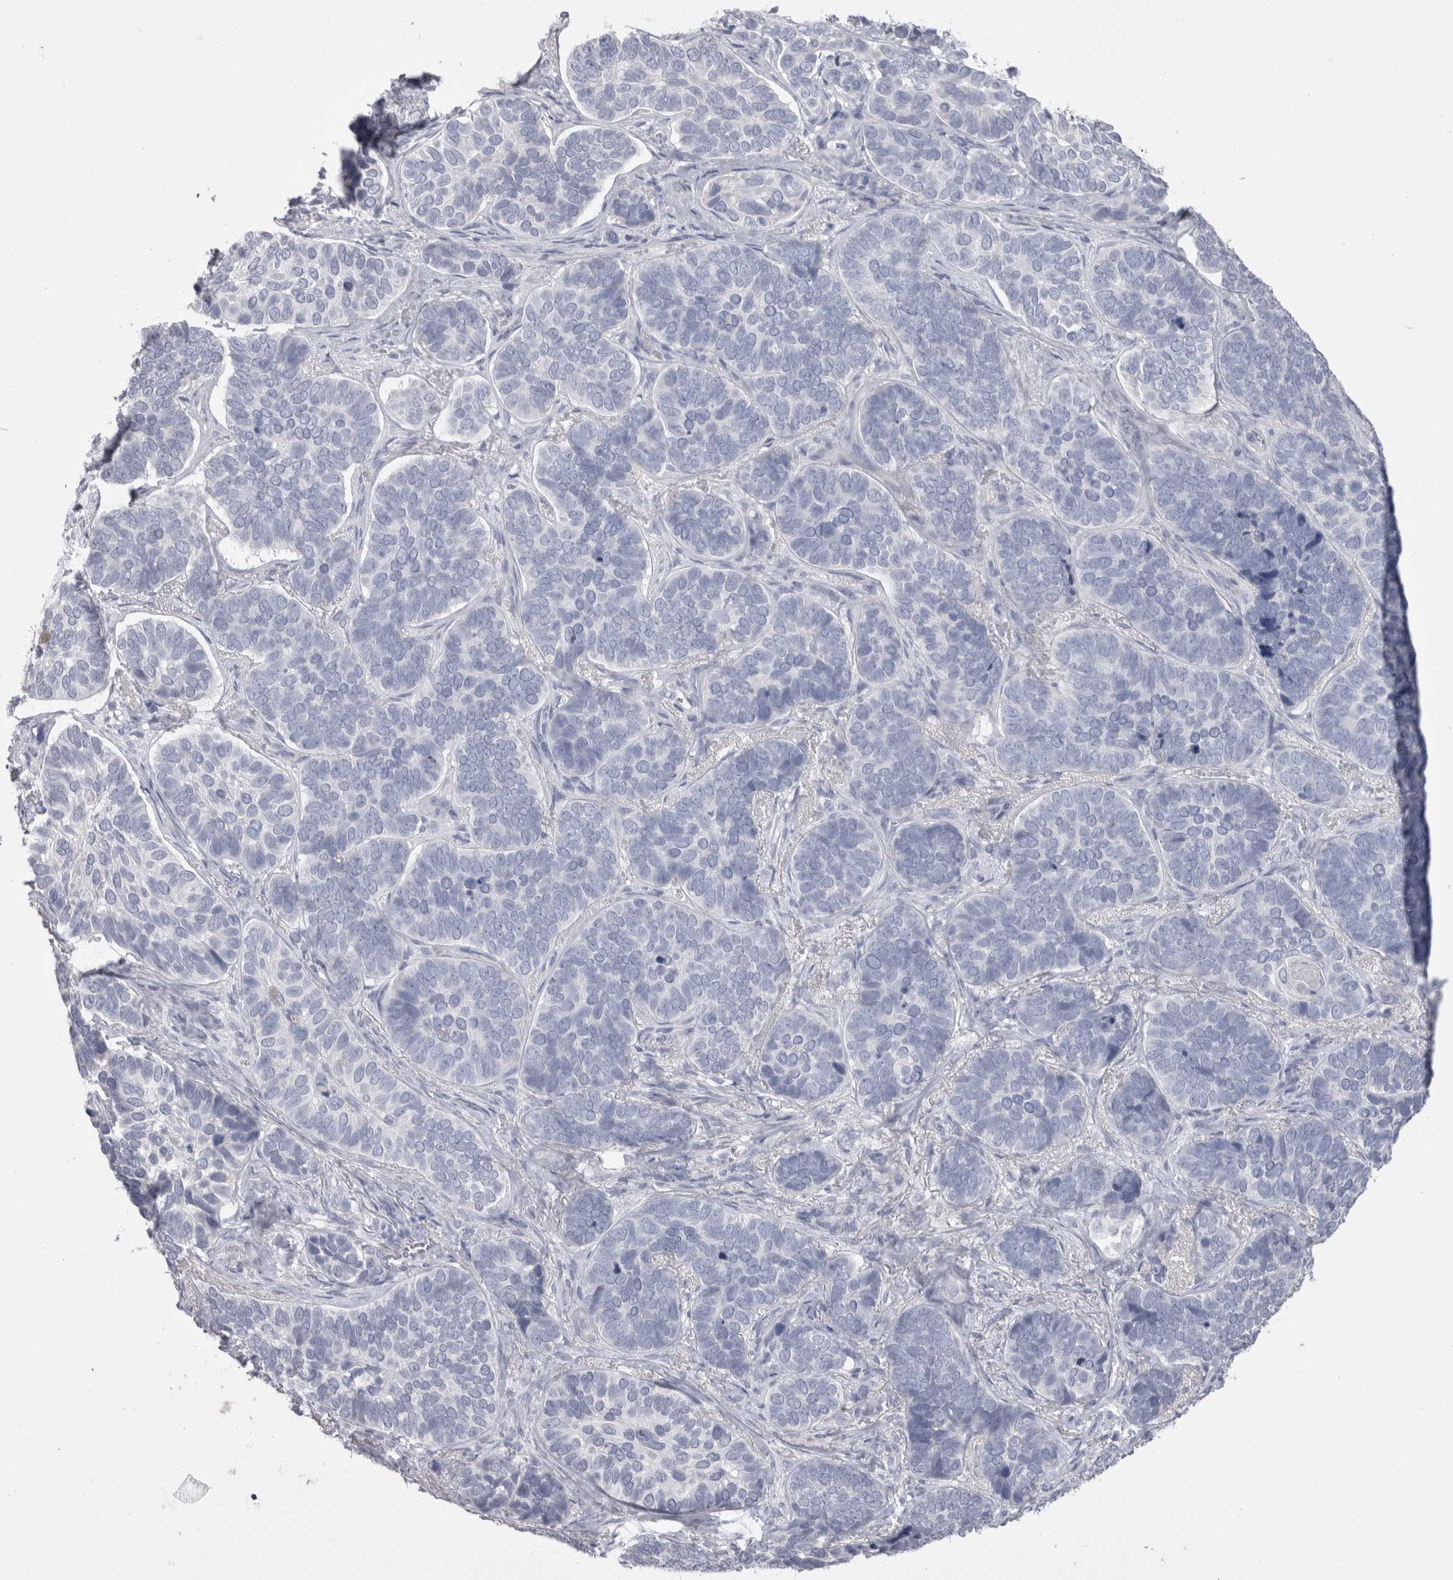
{"staining": {"intensity": "negative", "quantity": "none", "location": "none"}, "tissue": "skin cancer", "cell_type": "Tumor cells", "image_type": "cancer", "snomed": [{"axis": "morphology", "description": "Basal cell carcinoma"}, {"axis": "topography", "description": "Skin"}], "caption": "Protein analysis of skin cancer (basal cell carcinoma) shows no significant expression in tumor cells.", "gene": "ADAM2", "patient": {"sex": "male", "age": 62}}